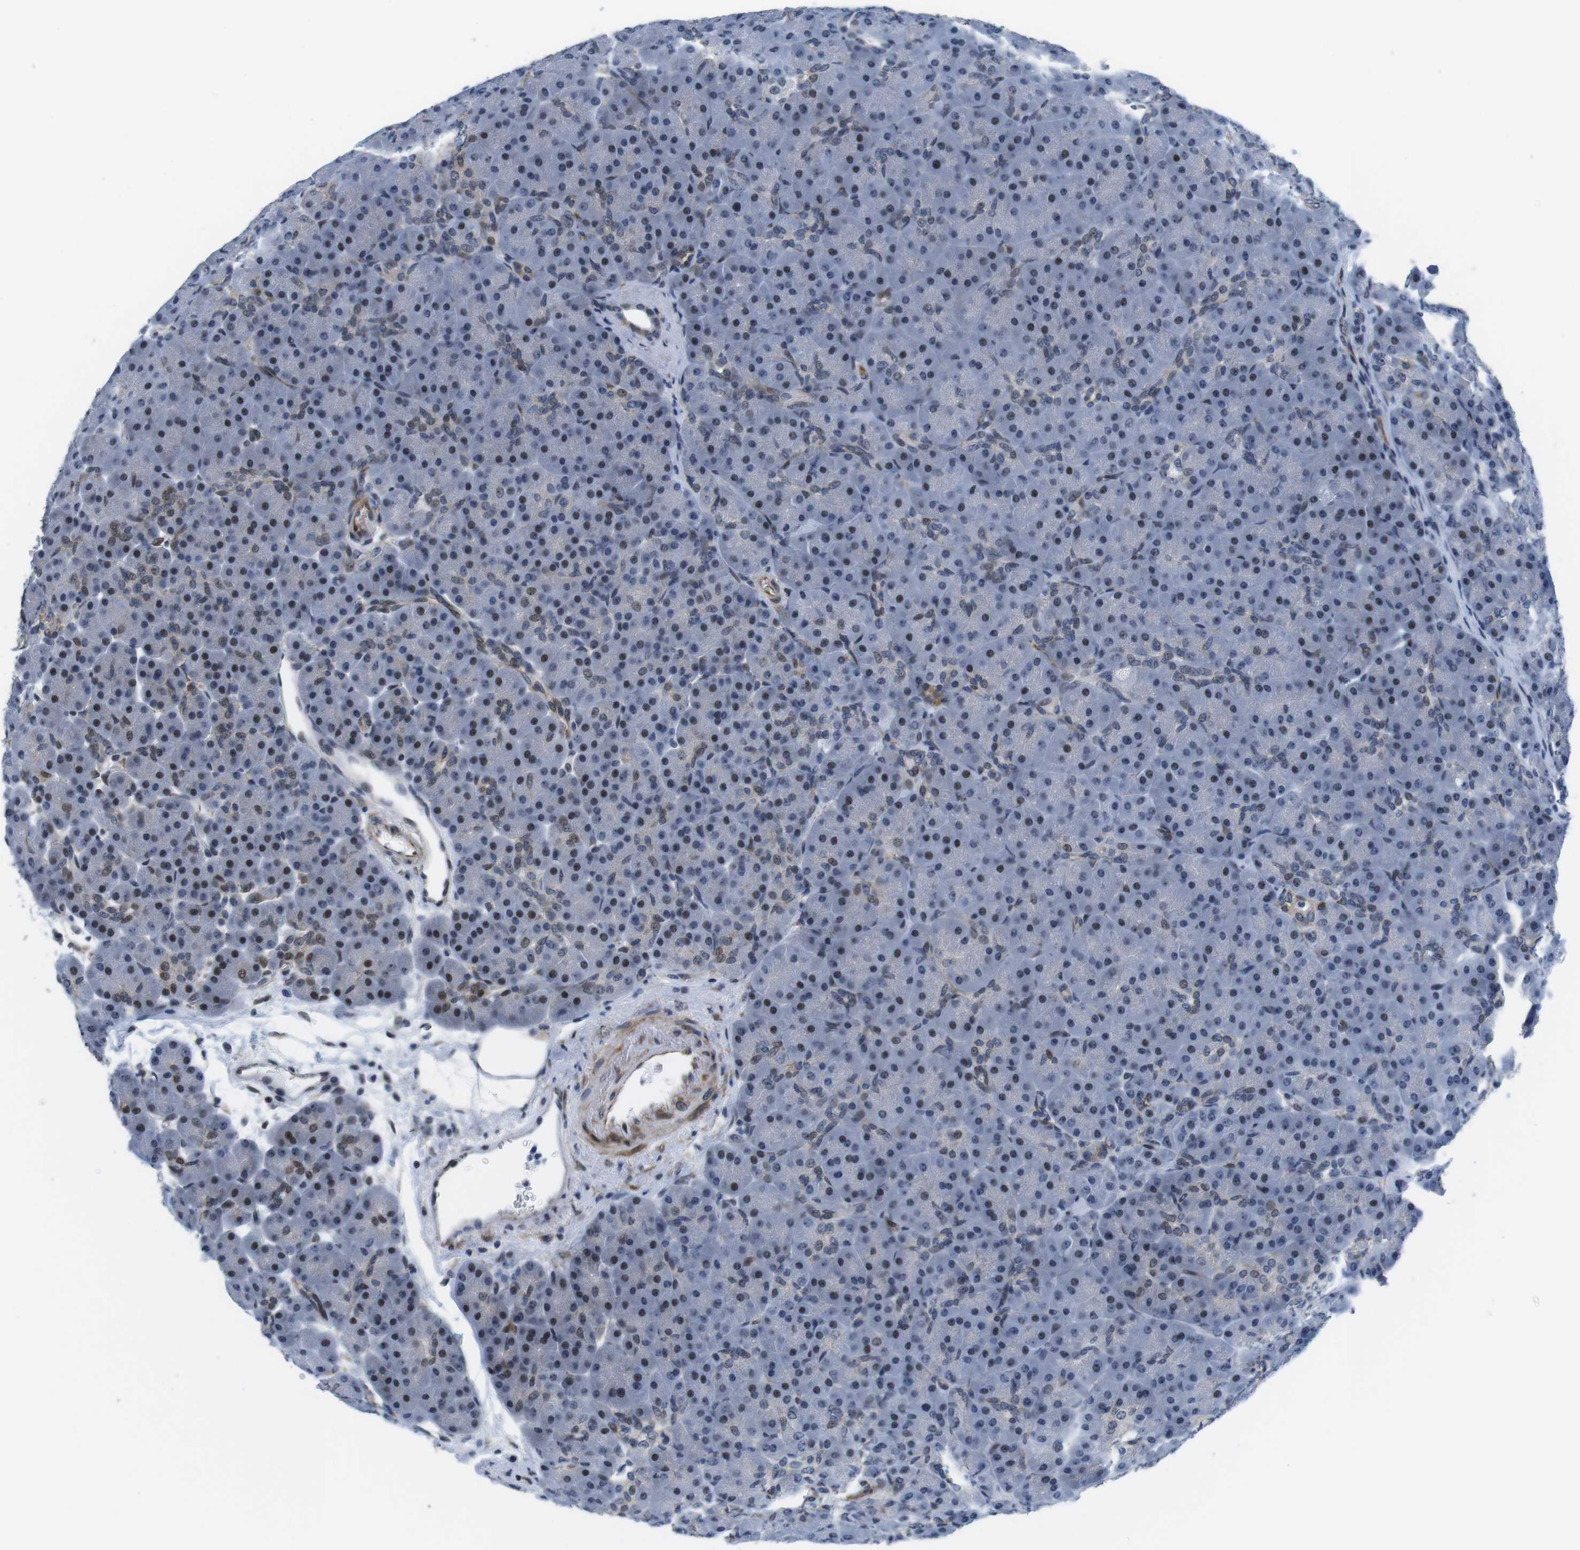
{"staining": {"intensity": "moderate", "quantity": "25%-75%", "location": "nuclear"}, "tissue": "pancreas", "cell_type": "Exocrine glandular cells", "image_type": "normal", "snomed": [{"axis": "morphology", "description": "Normal tissue, NOS"}, {"axis": "topography", "description": "Pancreas"}], "caption": "A high-resolution photomicrograph shows immunohistochemistry (IHC) staining of benign pancreas, which demonstrates moderate nuclear staining in approximately 25%-75% of exocrine glandular cells.", "gene": "MLH1", "patient": {"sex": "male", "age": 66}}